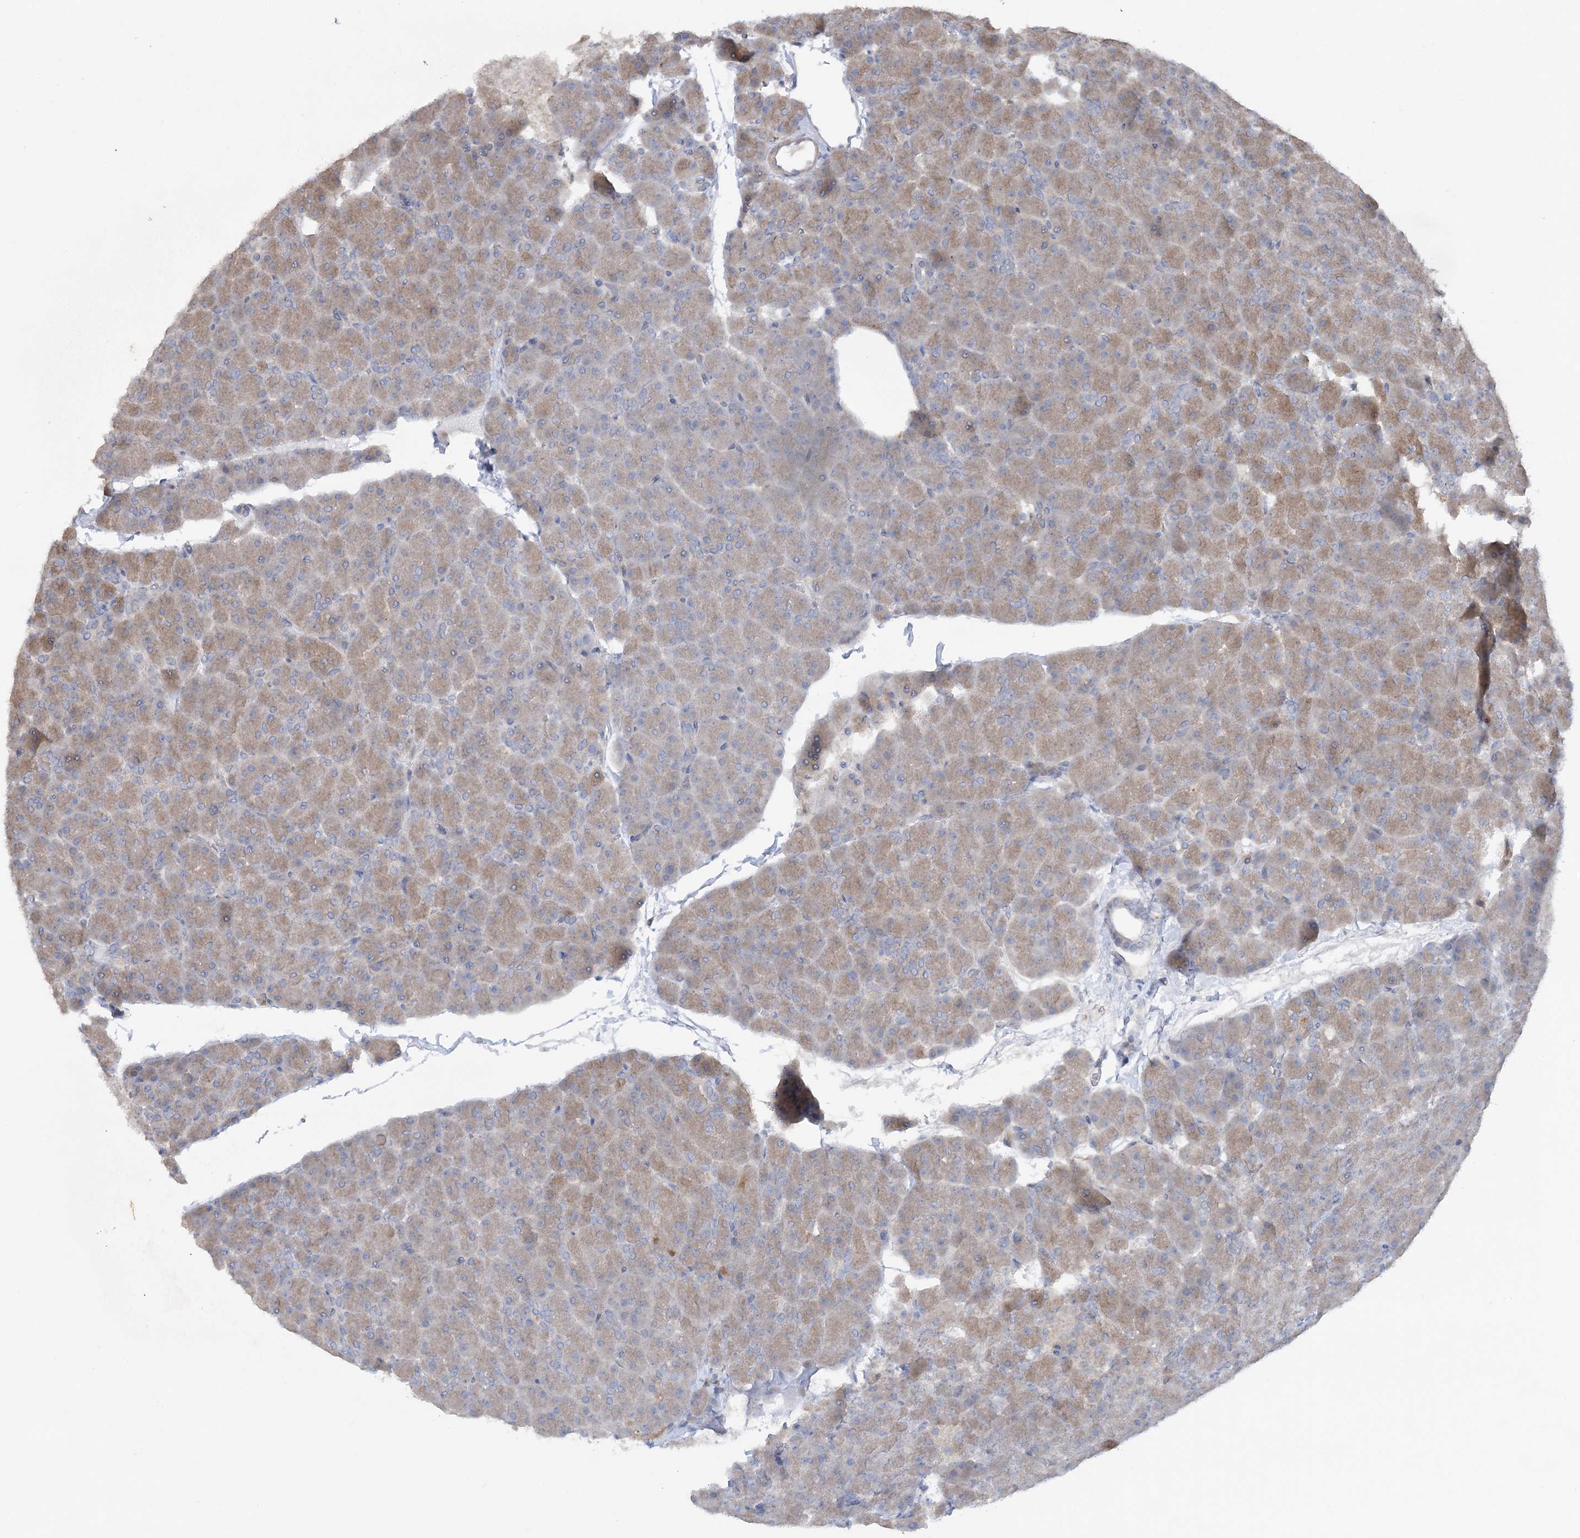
{"staining": {"intensity": "moderate", "quantity": "25%-75%", "location": "cytoplasmic/membranous"}, "tissue": "pancreas", "cell_type": "Exocrine glandular cells", "image_type": "normal", "snomed": [{"axis": "morphology", "description": "Normal tissue, NOS"}, {"axis": "topography", "description": "Pancreas"}], "caption": "A brown stain shows moderate cytoplasmic/membranous staining of a protein in exocrine glandular cells of benign human pancreas. (DAB IHC, brown staining for protein, blue staining for nuclei).", "gene": "TRAF3IP1", "patient": {"sex": "male", "age": 36}}